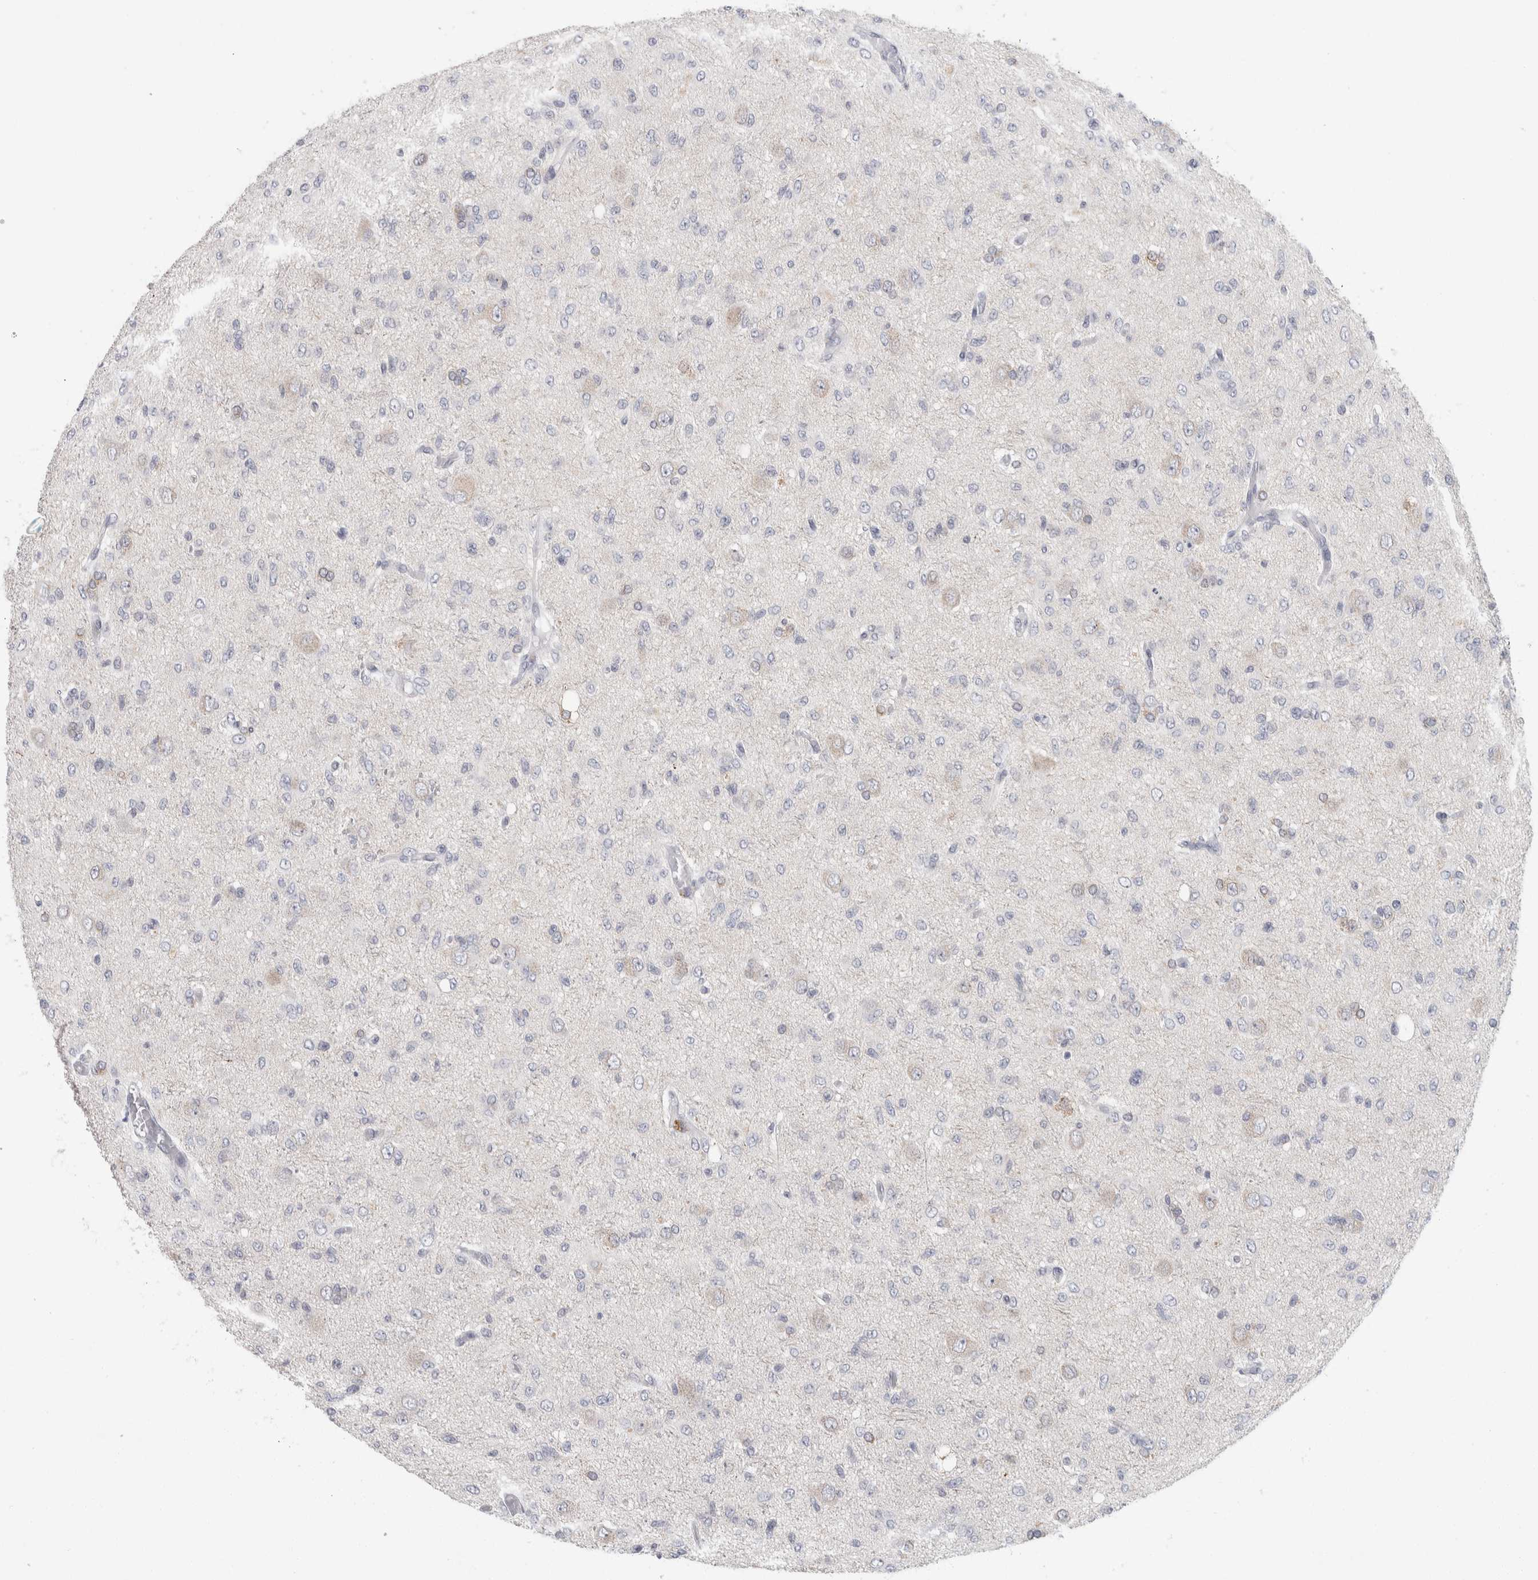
{"staining": {"intensity": "negative", "quantity": "none", "location": "none"}, "tissue": "glioma", "cell_type": "Tumor cells", "image_type": "cancer", "snomed": [{"axis": "morphology", "description": "Glioma, malignant, High grade"}, {"axis": "topography", "description": "Brain"}], "caption": "IHC of human glioma exhibits no staining in tumor cells.", "gene": "NIPA1", "patient": {"sex": "female", "age": 59}}